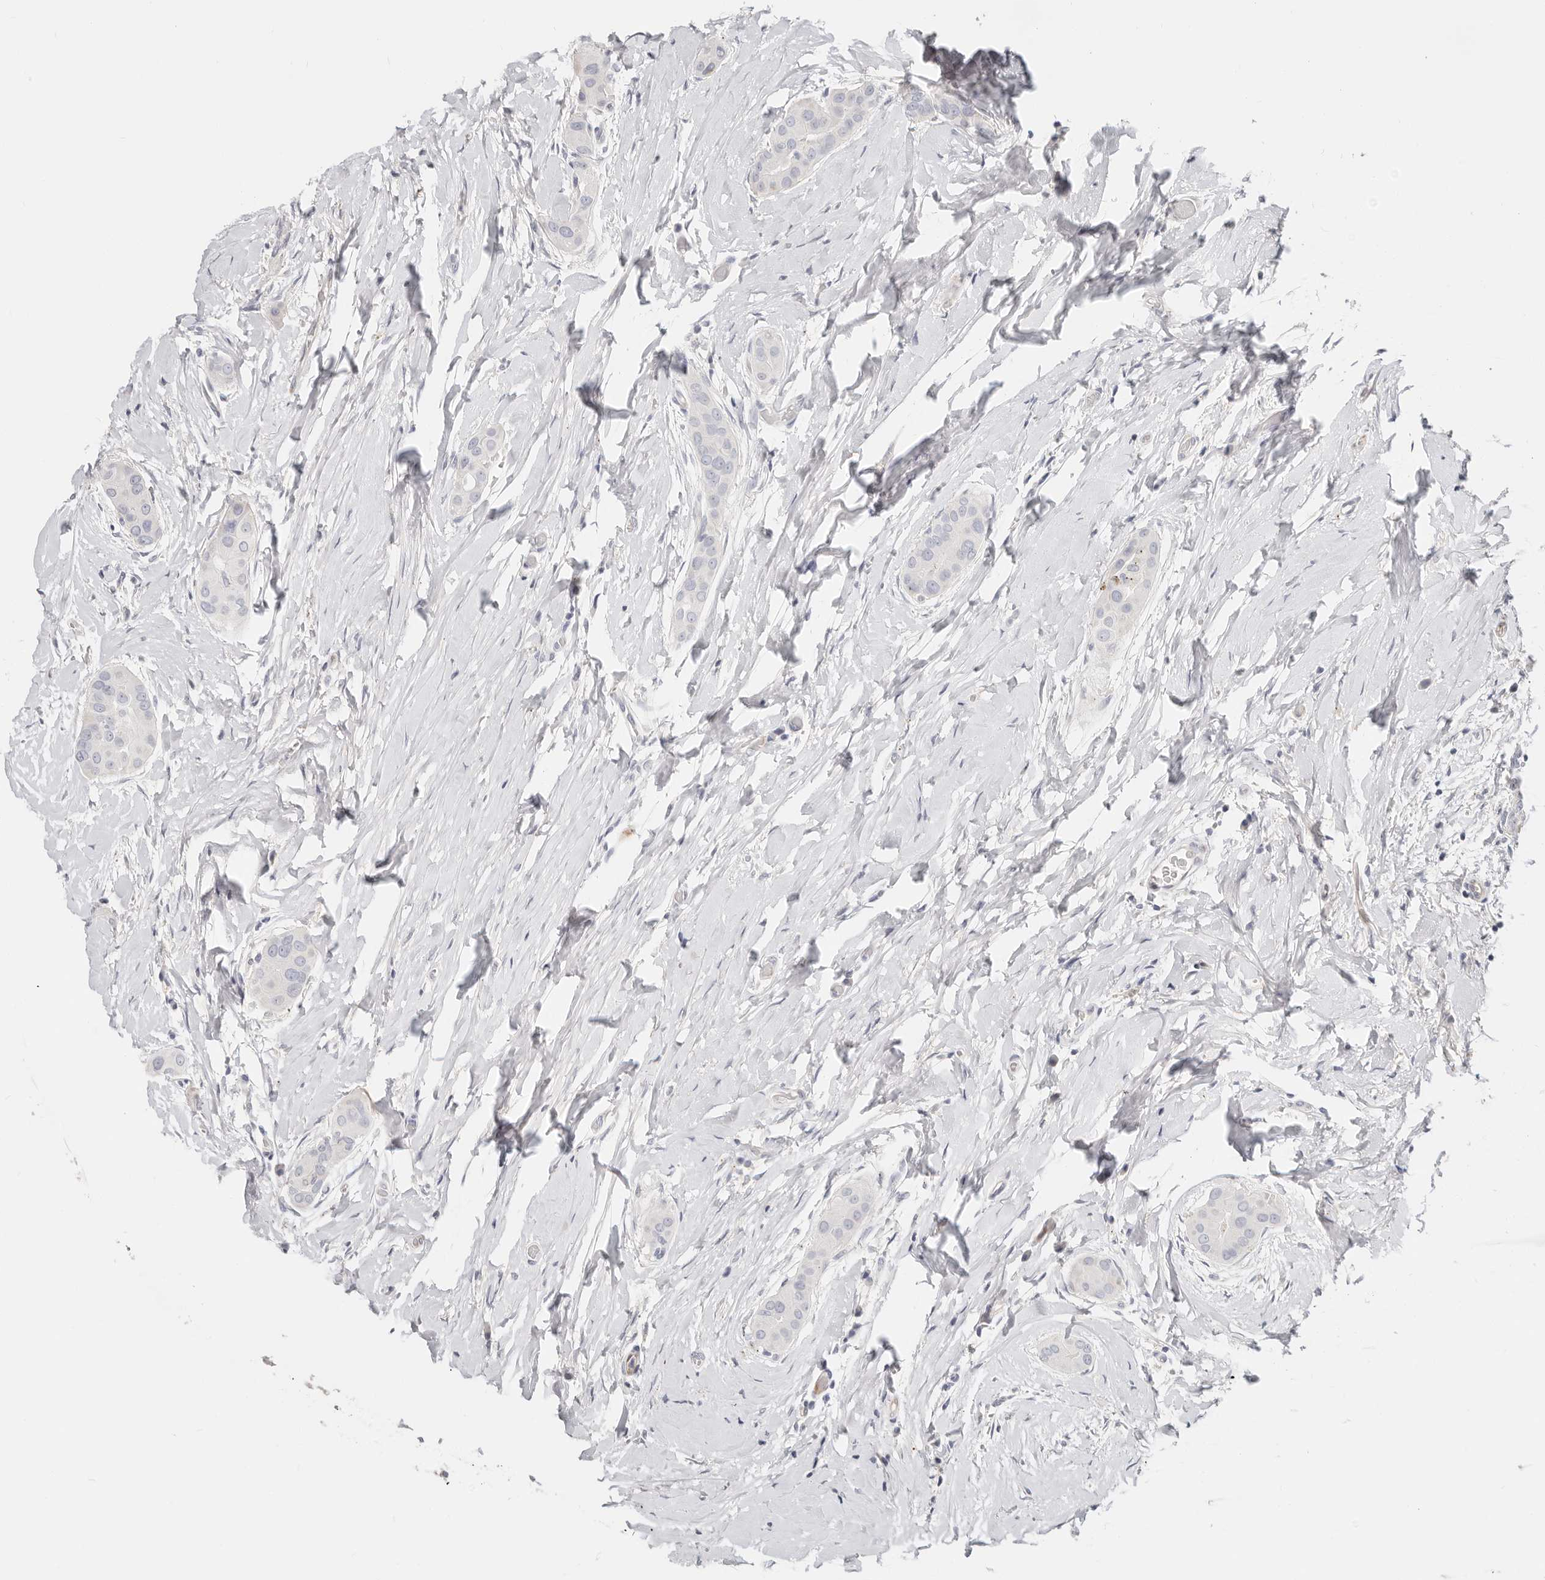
{"staining": {"intensity": "negative", "quantity": "none", "location": "none"}, "tissue": "thyroid cancer", "cell_type": "Tumor cells", "image_type": "cancer", "snomed": [{"axis": "morphology", "description": "Papillary adenocarcinoma, NOS"}, {"axis": "topography", "description": "Thyroid gland"}], "caption": "This is a micrograph of IHC staining of papillary adenocarcinoma (thyroid), which shows no positivity in tumor cells.", "gene": "ZRANB1", "patient": {"sex": "male", "age": 33}}